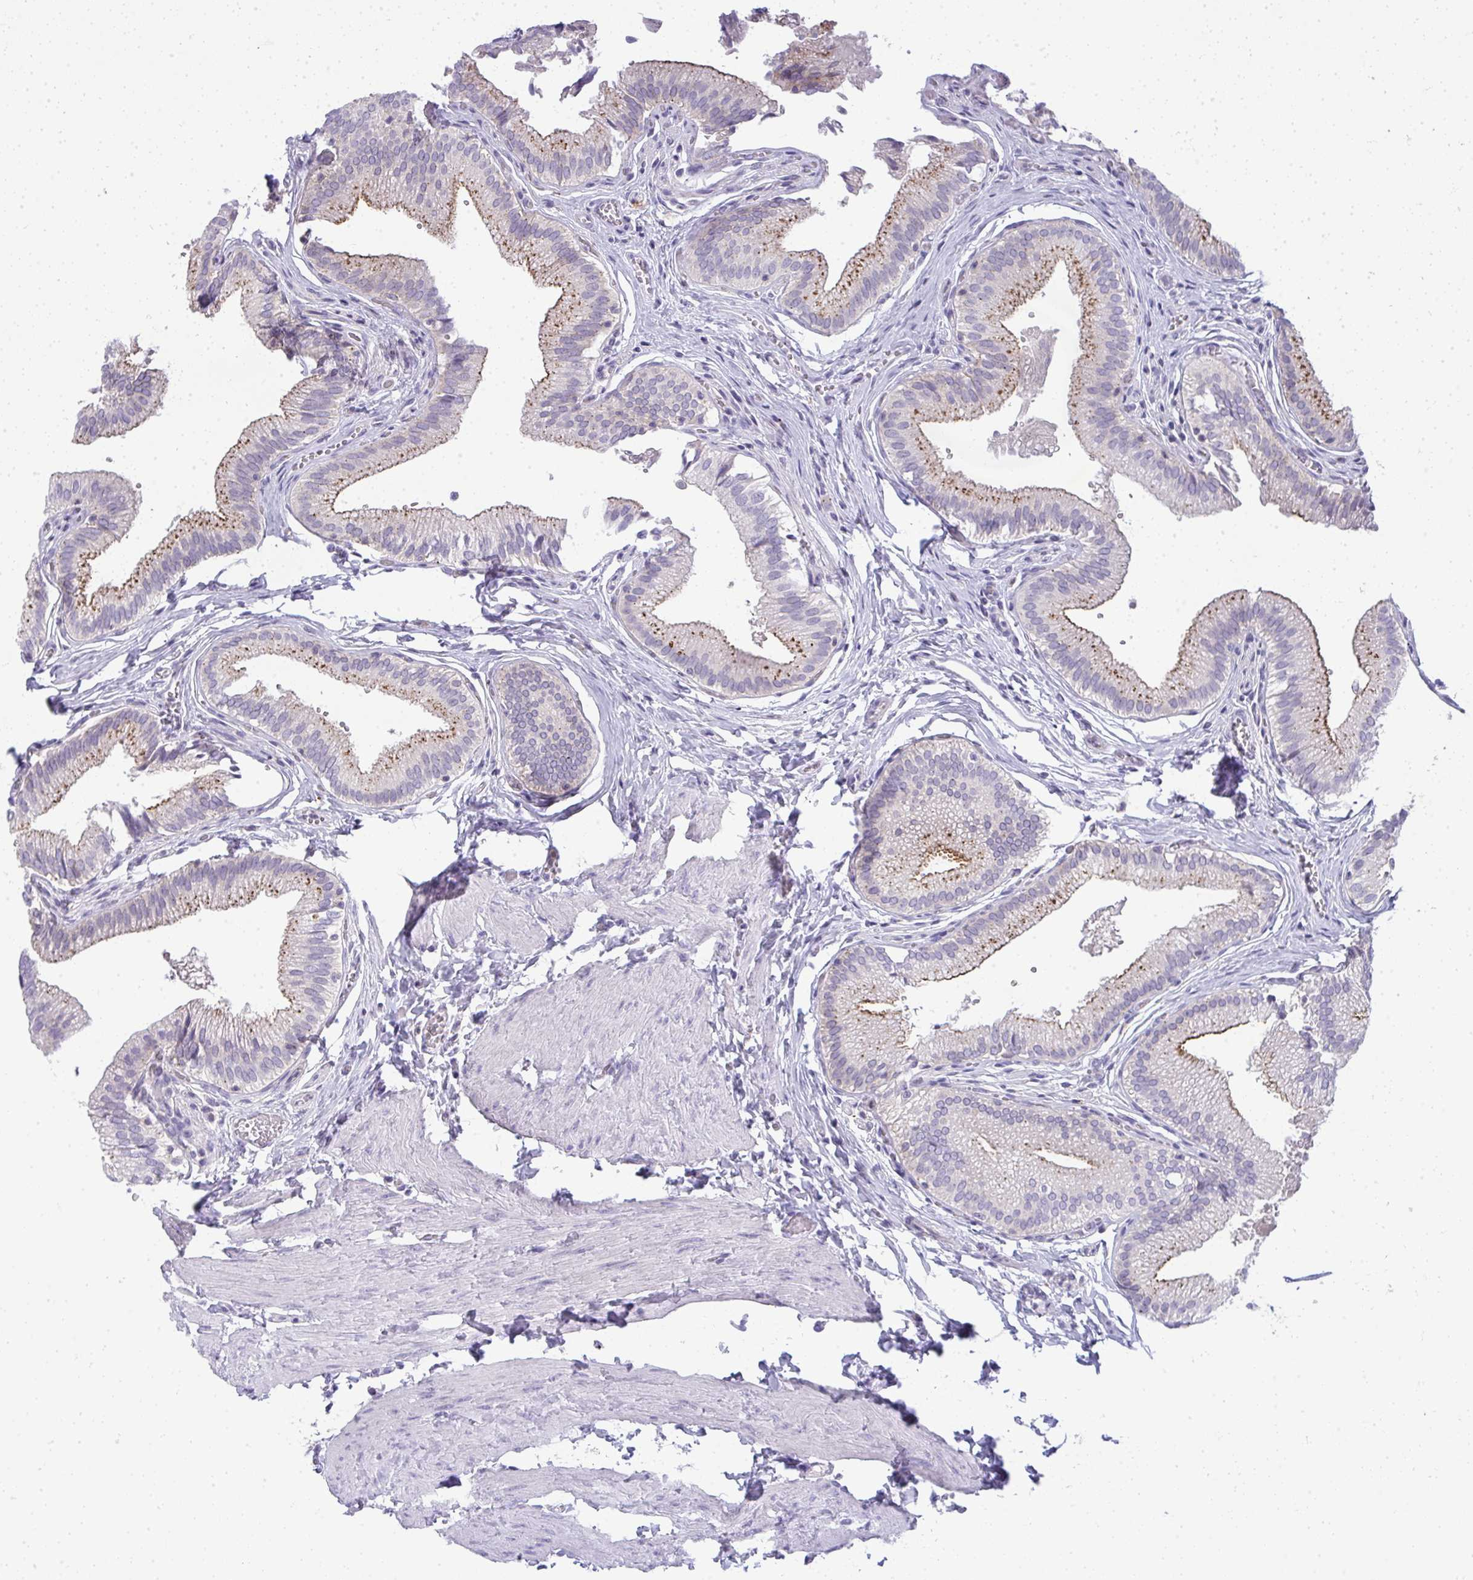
{"staining": {"intensity": "moderate", "quantity": "25%-75%", "location": "cytoplasmic/membranous"}, "tissue": "gallbladder", "cell_type": "Glandular cells", "image_type": "normal", "snomed": [{"axis": "morphology", "description": "Normal tissue, NOS"}, {"axis": "topography", "description": "Gallbladder"}, {"axis": "topography", "description": "Peripheral nerve tissue"}], "caption": "DAB (3,3'-diaminobenzidine) immunohistochemical staining of normal human gallbladder demonstrates moderate cytoplasmic/membranous protein staining in approximately 25%-75% of glandular cells. The staining was performed using DAB (3,3'-diaminobenzidine) to visualize the protein expression in brown, while the nuclei were stained in blue with hematoxylin (Magnification: 20x).", "gene": "VPS4B", "patient": {"sex": "male", "age": 17}}